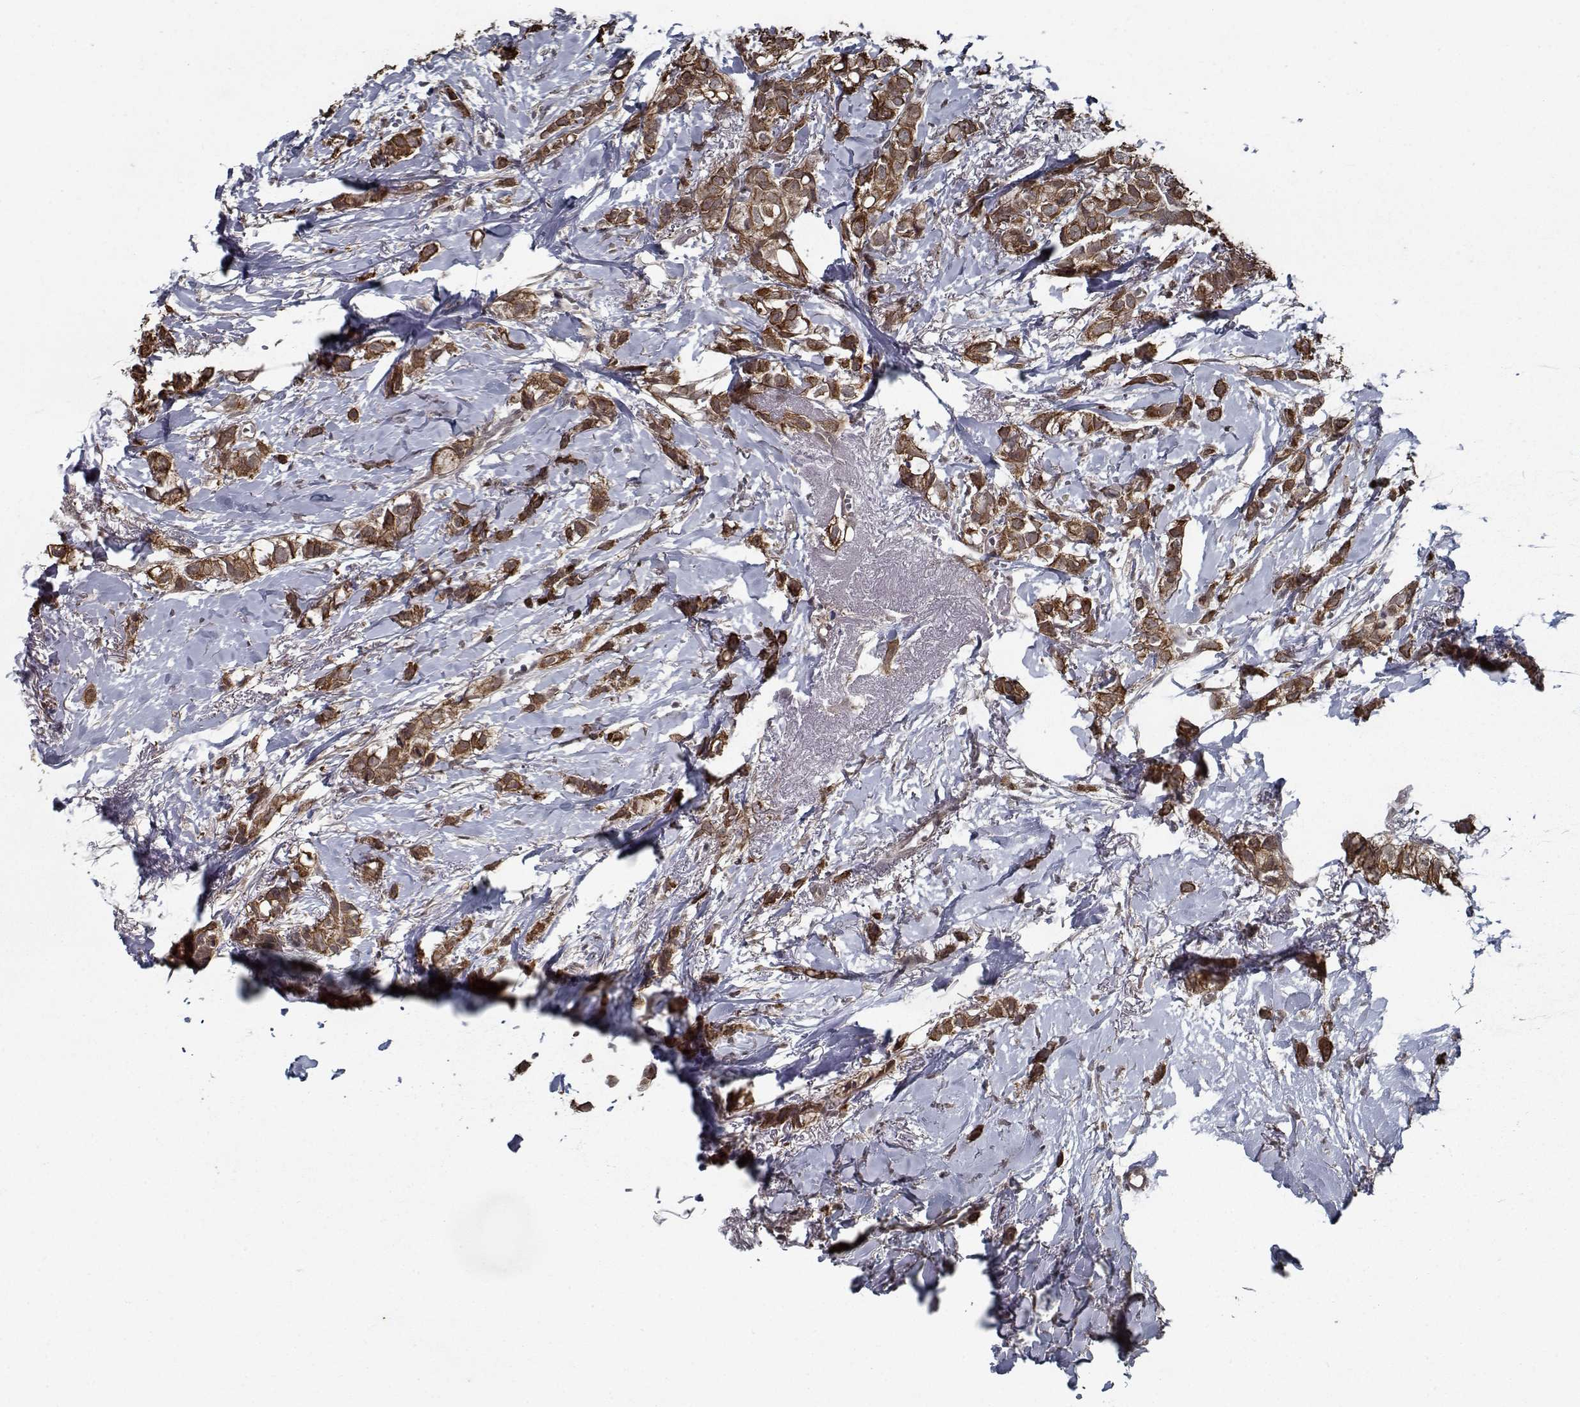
{"staining": {"intensity": "strong", "quantity": ">75%", "location": "cytoplasmic/membranous"}, "tissue": "breast cancer", "cell_type": "Tumor cells", "image_type": "cancer", "snomed": [{"axis": "morphology", "description": "Duct carcinoma"}, {"axis": "topography", "description": "Breast"}], "caption": "Tumor cells show high levels of strong cytoplasmic/membranous positivity in approximately >75% of cells in human breast infiltrating ductal carcinoma.", "gene": "NLK", "patient": {"sex": "female", "age": 85}}